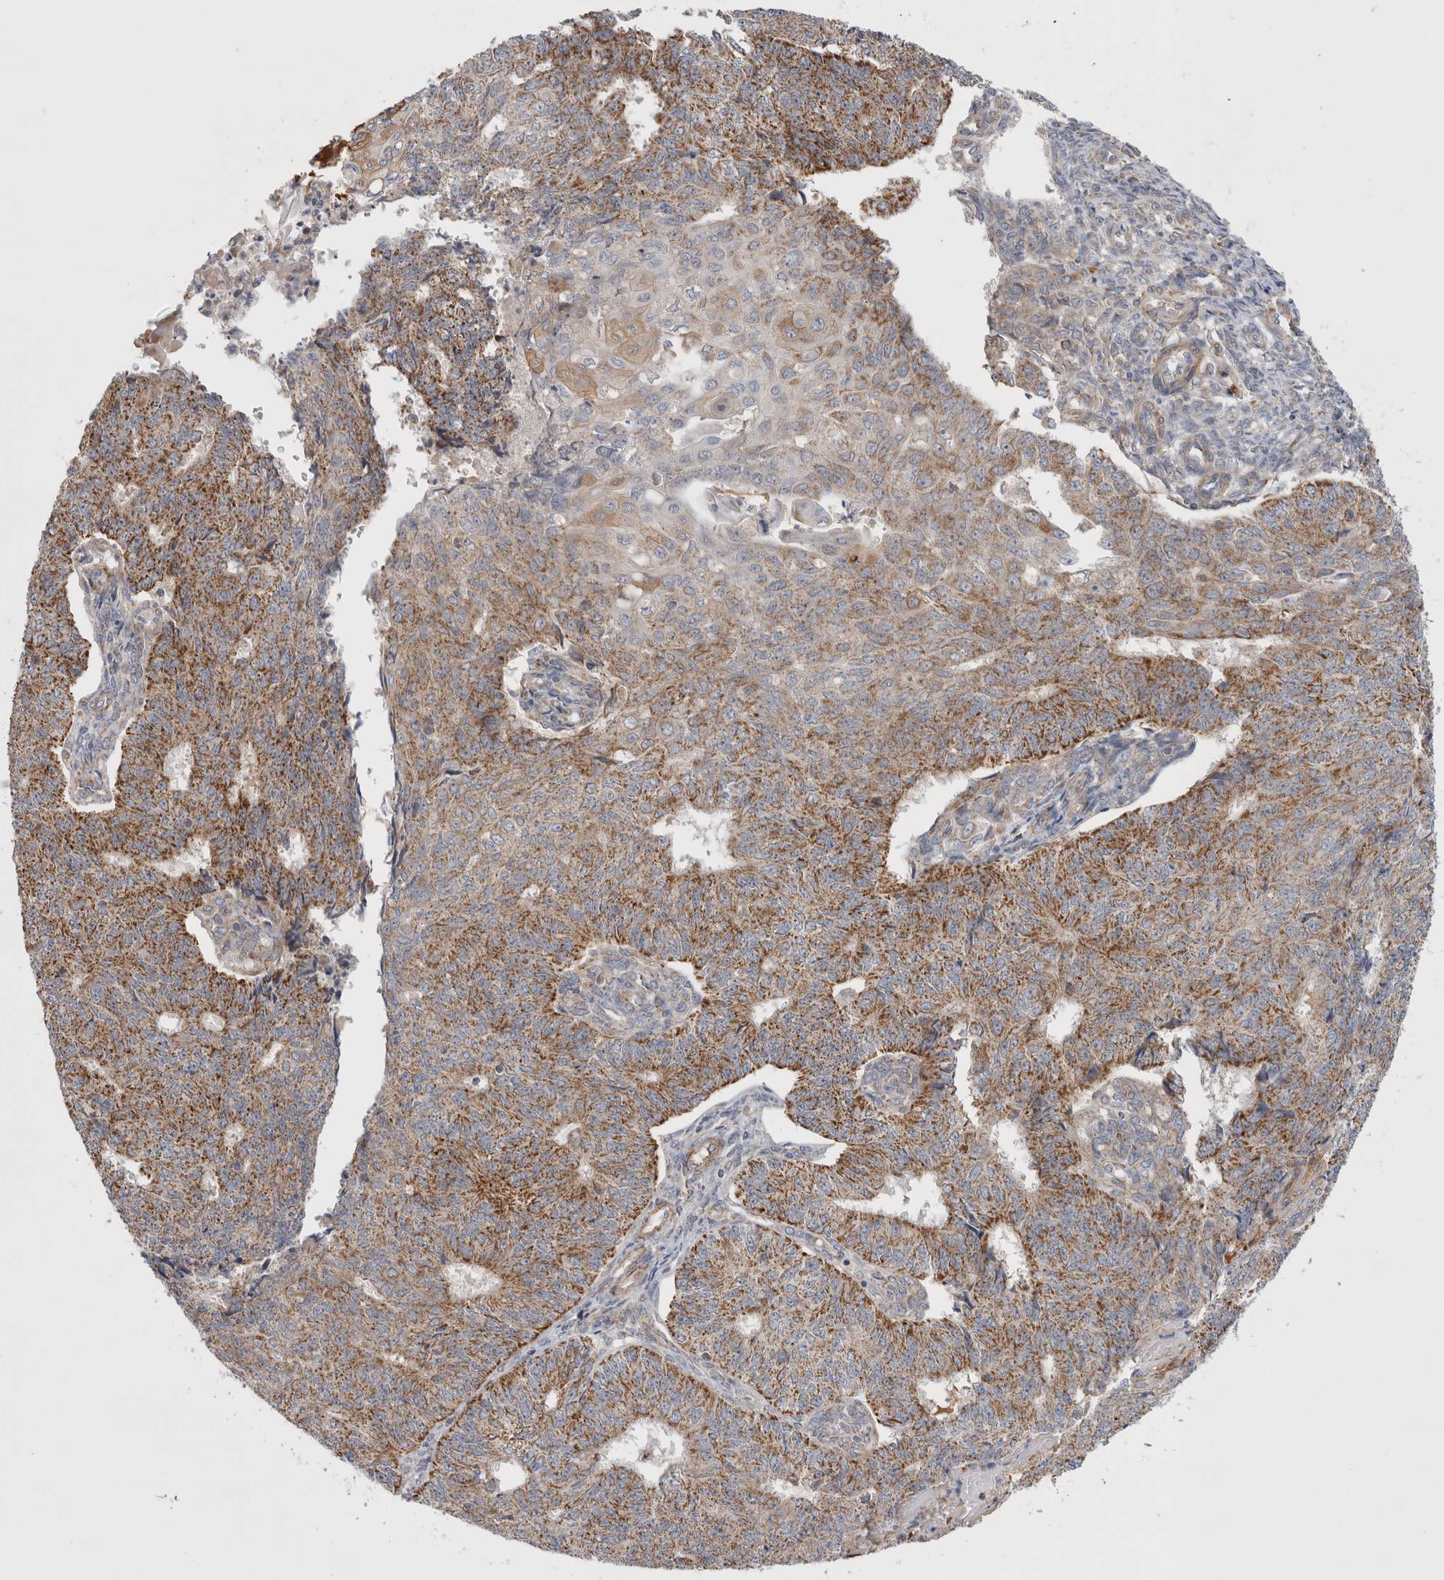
{"staining": {"intensity": "moderate", "quantity": ">75%", "location": "cytoplasmic/membranous"}, "tissue": "endometrial cancer", "cell_type": "Tumor cells", "image_type": "cancer", "snomed": [{"axis": "morphology", "description": "Adenocarcinoma, NOS"}, {"axis": "topography", "description": "Endometrium"}], "caption": "DAB immunohistochemical staining of human endometrial cancer (adenocarcinoma) reveals moderate cytoplasmic/membranous protein staining in about >75% of tumor cells.", "gene": "MRPS28", "patient": {"sex": "female", "age": 32}}